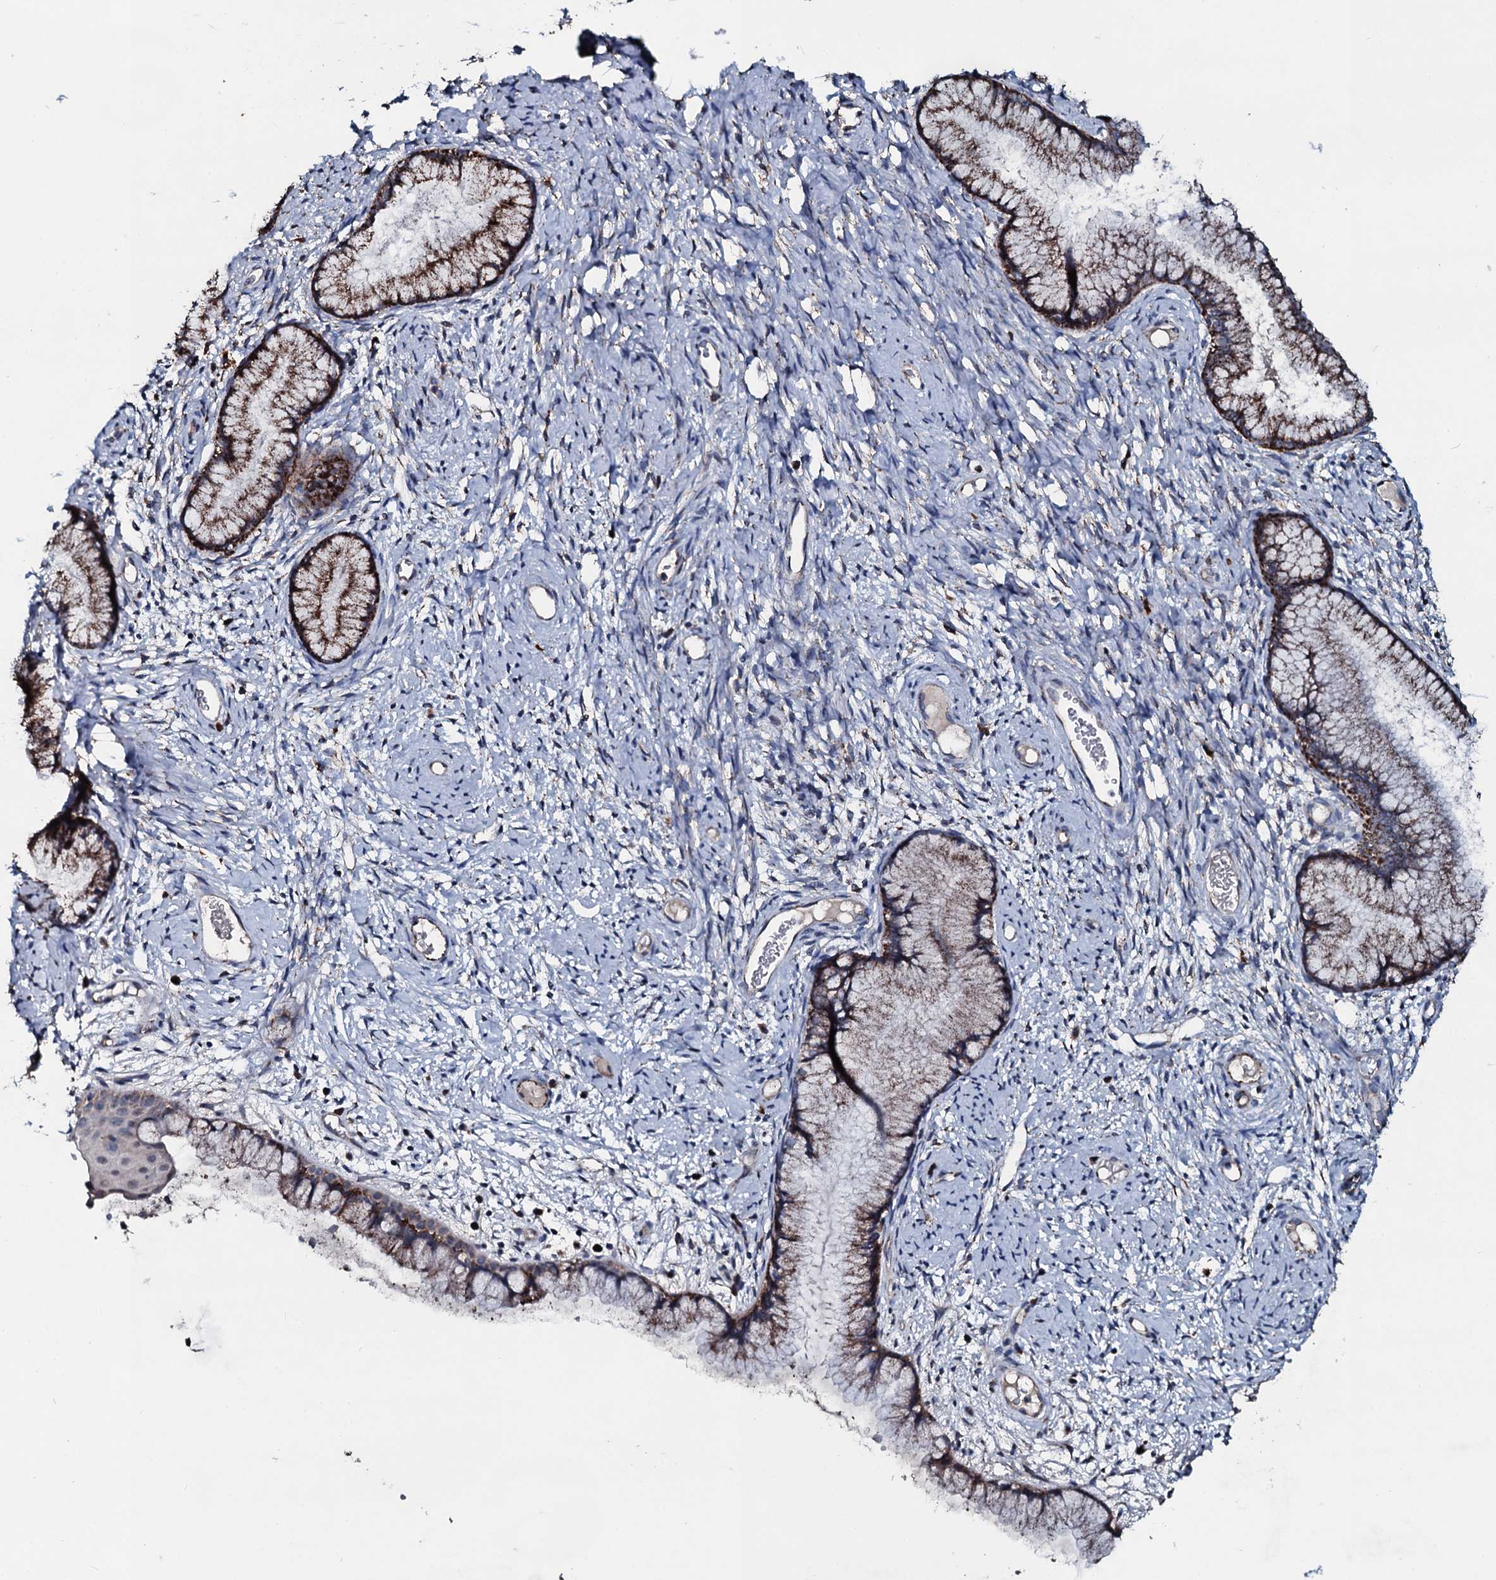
{"staining": {"intensity": "moderate", "quantity": ">75%", "location": "cytoplasmic/membranous"}, "tissue": "cervix", "cell_type": "Glandular cells", "image_type": "normal", "snomed": [{"axis": "morphology", "description": "Normal tissue, NOS"}, {"axis": "topography", "description": "Cervix"}], "caption": "Immunohistochemical staining of normal human cervix demonstrates >75% levels of moderate cytoplasmic/membranous protein positivity in about >75% of glandular cells. The staining was performed using DAB (3,3'-diaminobenzidine) to visualize the protein expression in brown, while the nuclei were stained in blue with hematoxylin (Magnification: 20x).", "gene": "DYNC2I2", "patient": {"sex": "female", "age": 42}}